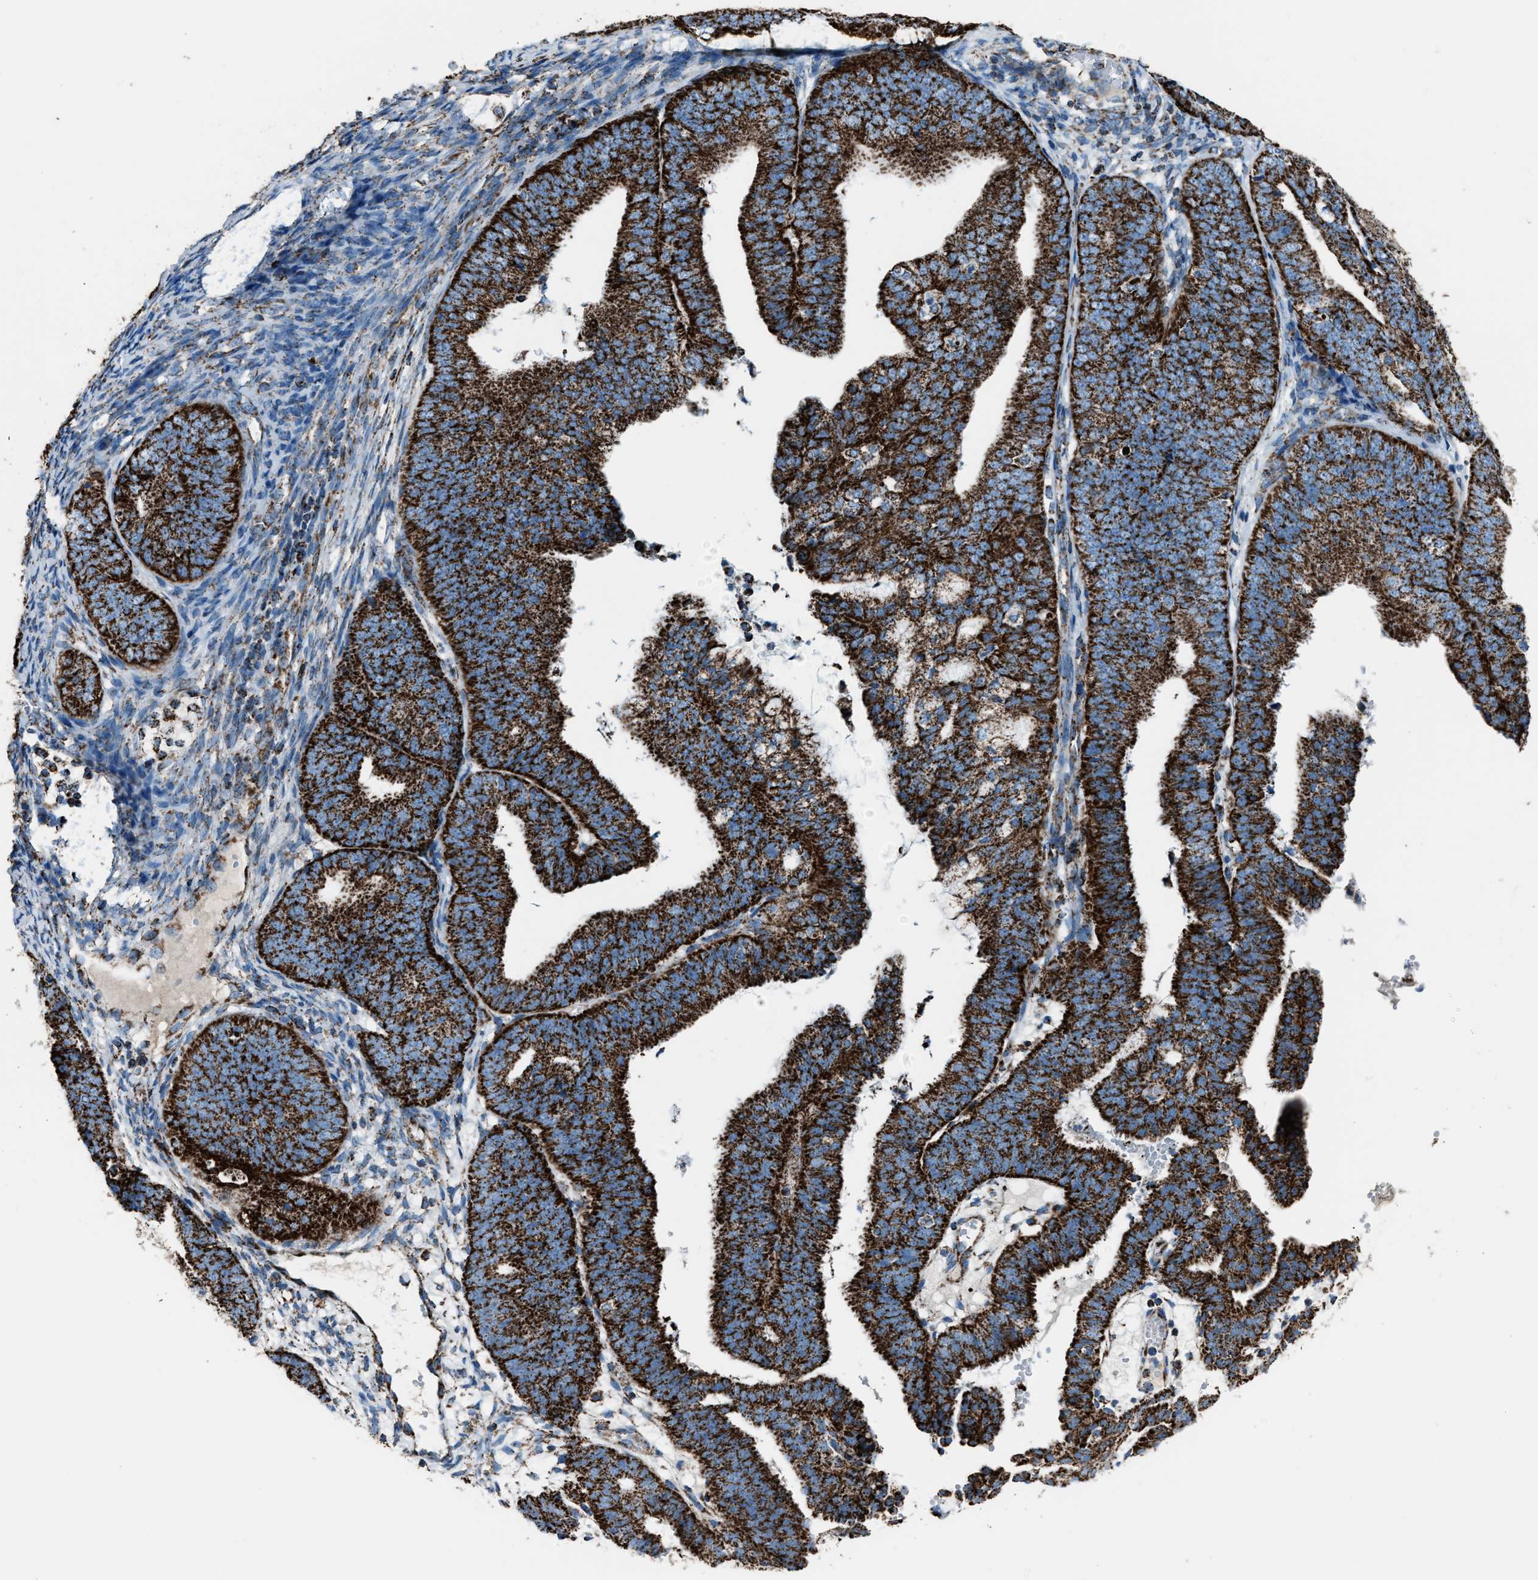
{"staining": {"intensity": "strong", "quantity": ">75%", "location": "cytoplasmic/membranous"}, "tissue": "endometrial cancer", "cell_type": "Tumor cells", "image_type": "cancer", "snomed": [{"axis": "morphology", "description": "Adenocarcinoma, NOS"}, {"axis": "topography", "description": "Endometrium"}], "caption": "Human endometrial cancer stained with a protein marker reveals strong staining in tumor cells.", "gene": "MDH2", "patient": {"sex": "female", "age": 63}}